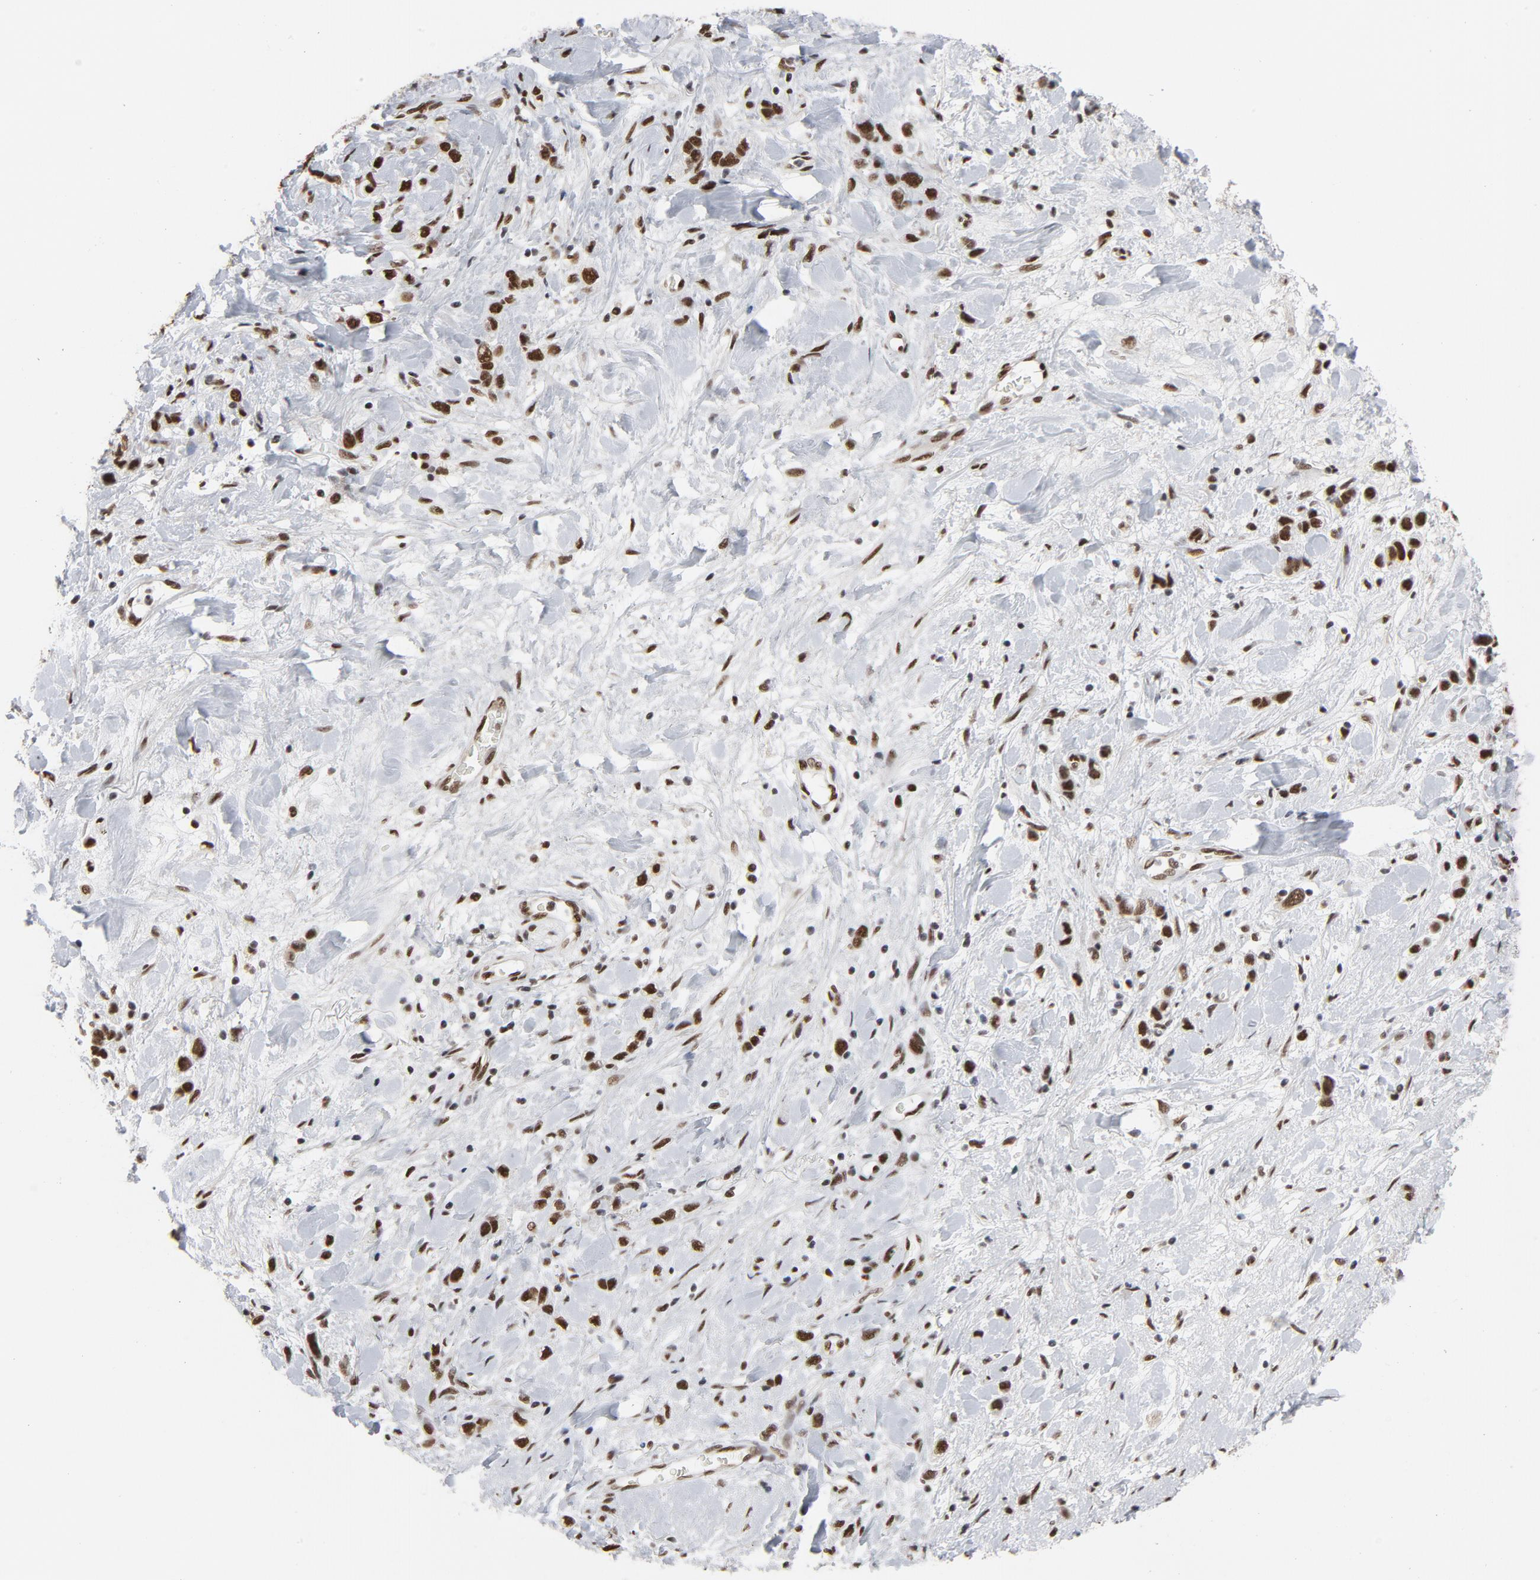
{"staining": {"intensity": "strong", "quantity": ">75%", "location": "nuclear"}, "tissue": "stomach cancer", "cell_type": "Tumor cells", "image_type": "cancer", "snomed": [{"axis": "morphology", "description": "Normal tissue, NOS"}, {"axis": "morphology", "description": "Adenocarcinoma, NOS"}, {"axis": "morphology", "description": "Adenocarcinoma, High grade"}, {"axis": "topography", "description": "Stomach, upper"}, {"axis": "topography", "description": "Stomach"}], "caption": "DAB (3,3'-diaminobenzidine) immunohistochemical staining of human stomach cancer shows strong nuclear protein positivity in approximately >75% of tumor cells. (IHC, brightfield microscopy, high magnification).", "gene": "MRE11", "patient": {"sex": "female", "age": 65}}